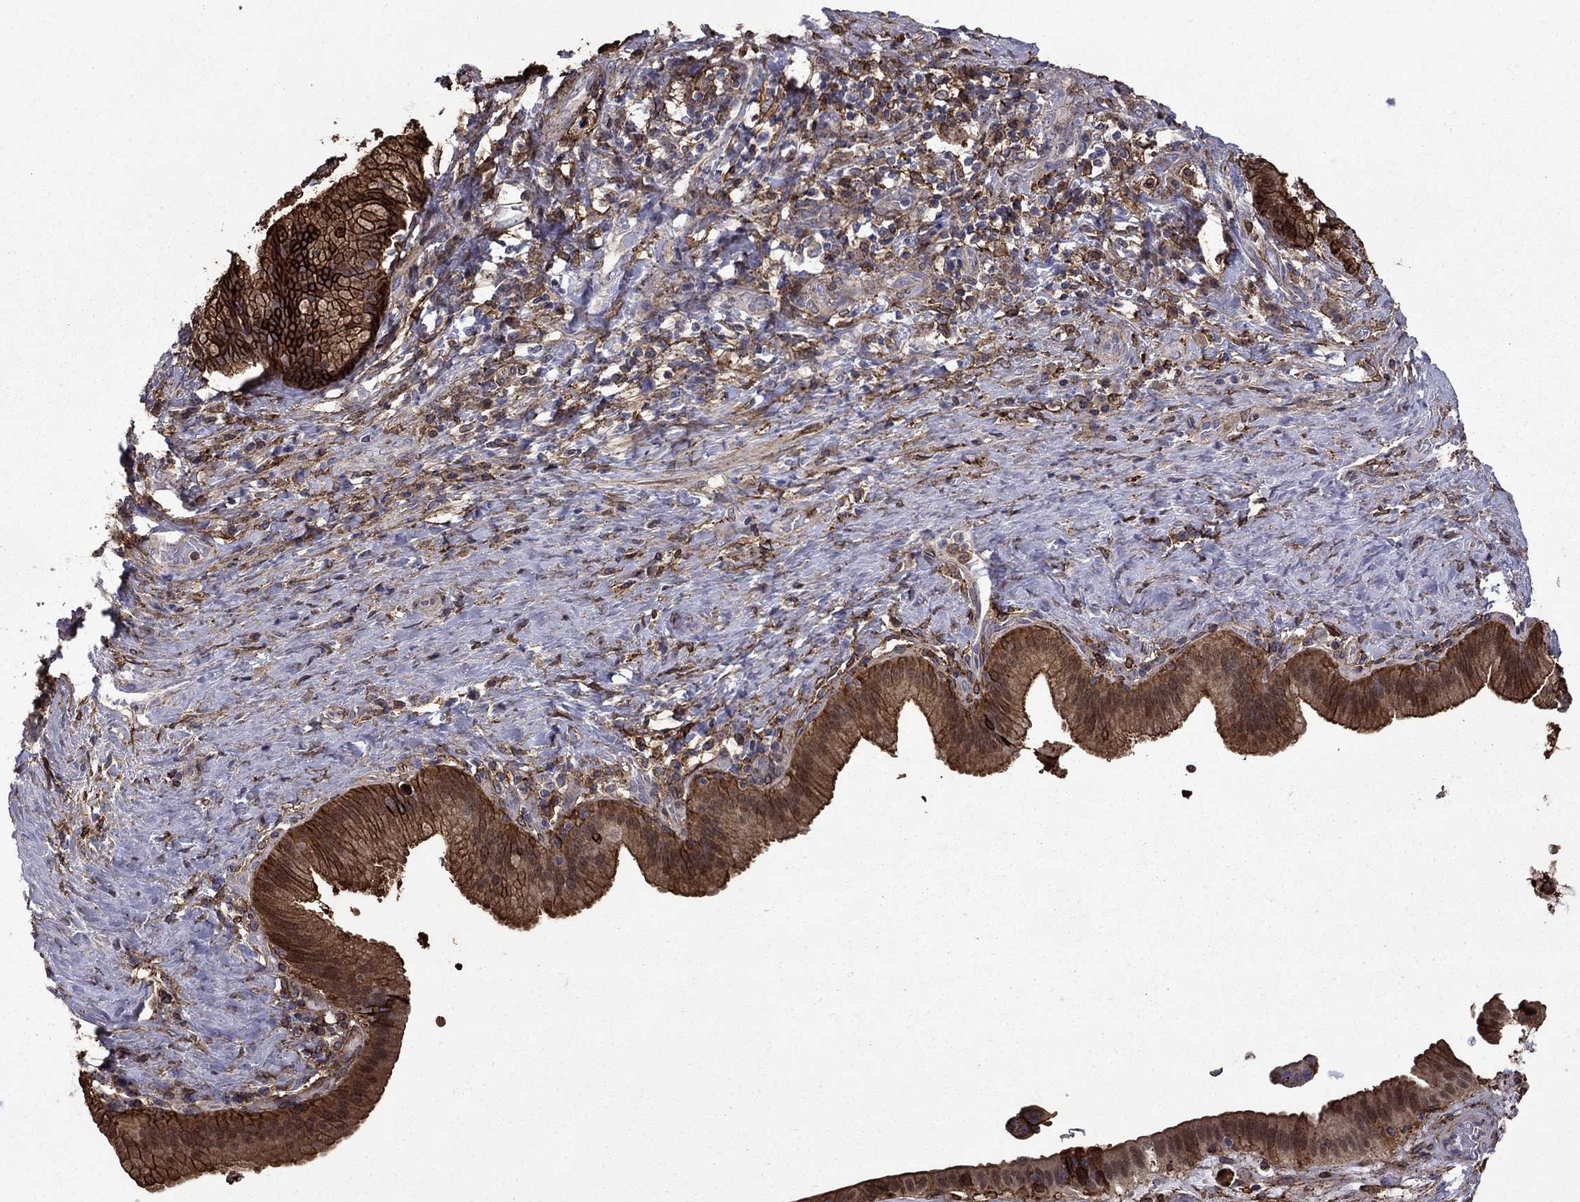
{"staining": {"intensity": "strong", "quantity": "25%-75%", "location": "cytoplasmic/membranous"}, "tissue": "liver cancer", "cell_type": "Tumor cells", "image_type": "cancer", "snomed": [{"axis": "morphology", "description": "Cholangiocarcinoma"}, {"axis": "topography", "description": "Liver"}], "caption": "Protein analysis of liver cancer (cholangiocarcinoma) tissue exhibits strong cytoplasmic/membranous staining in approximately 25%-75% of tumor cells.", "gene": "PLAU", "patient": {"sex": "female", "age": 73}}